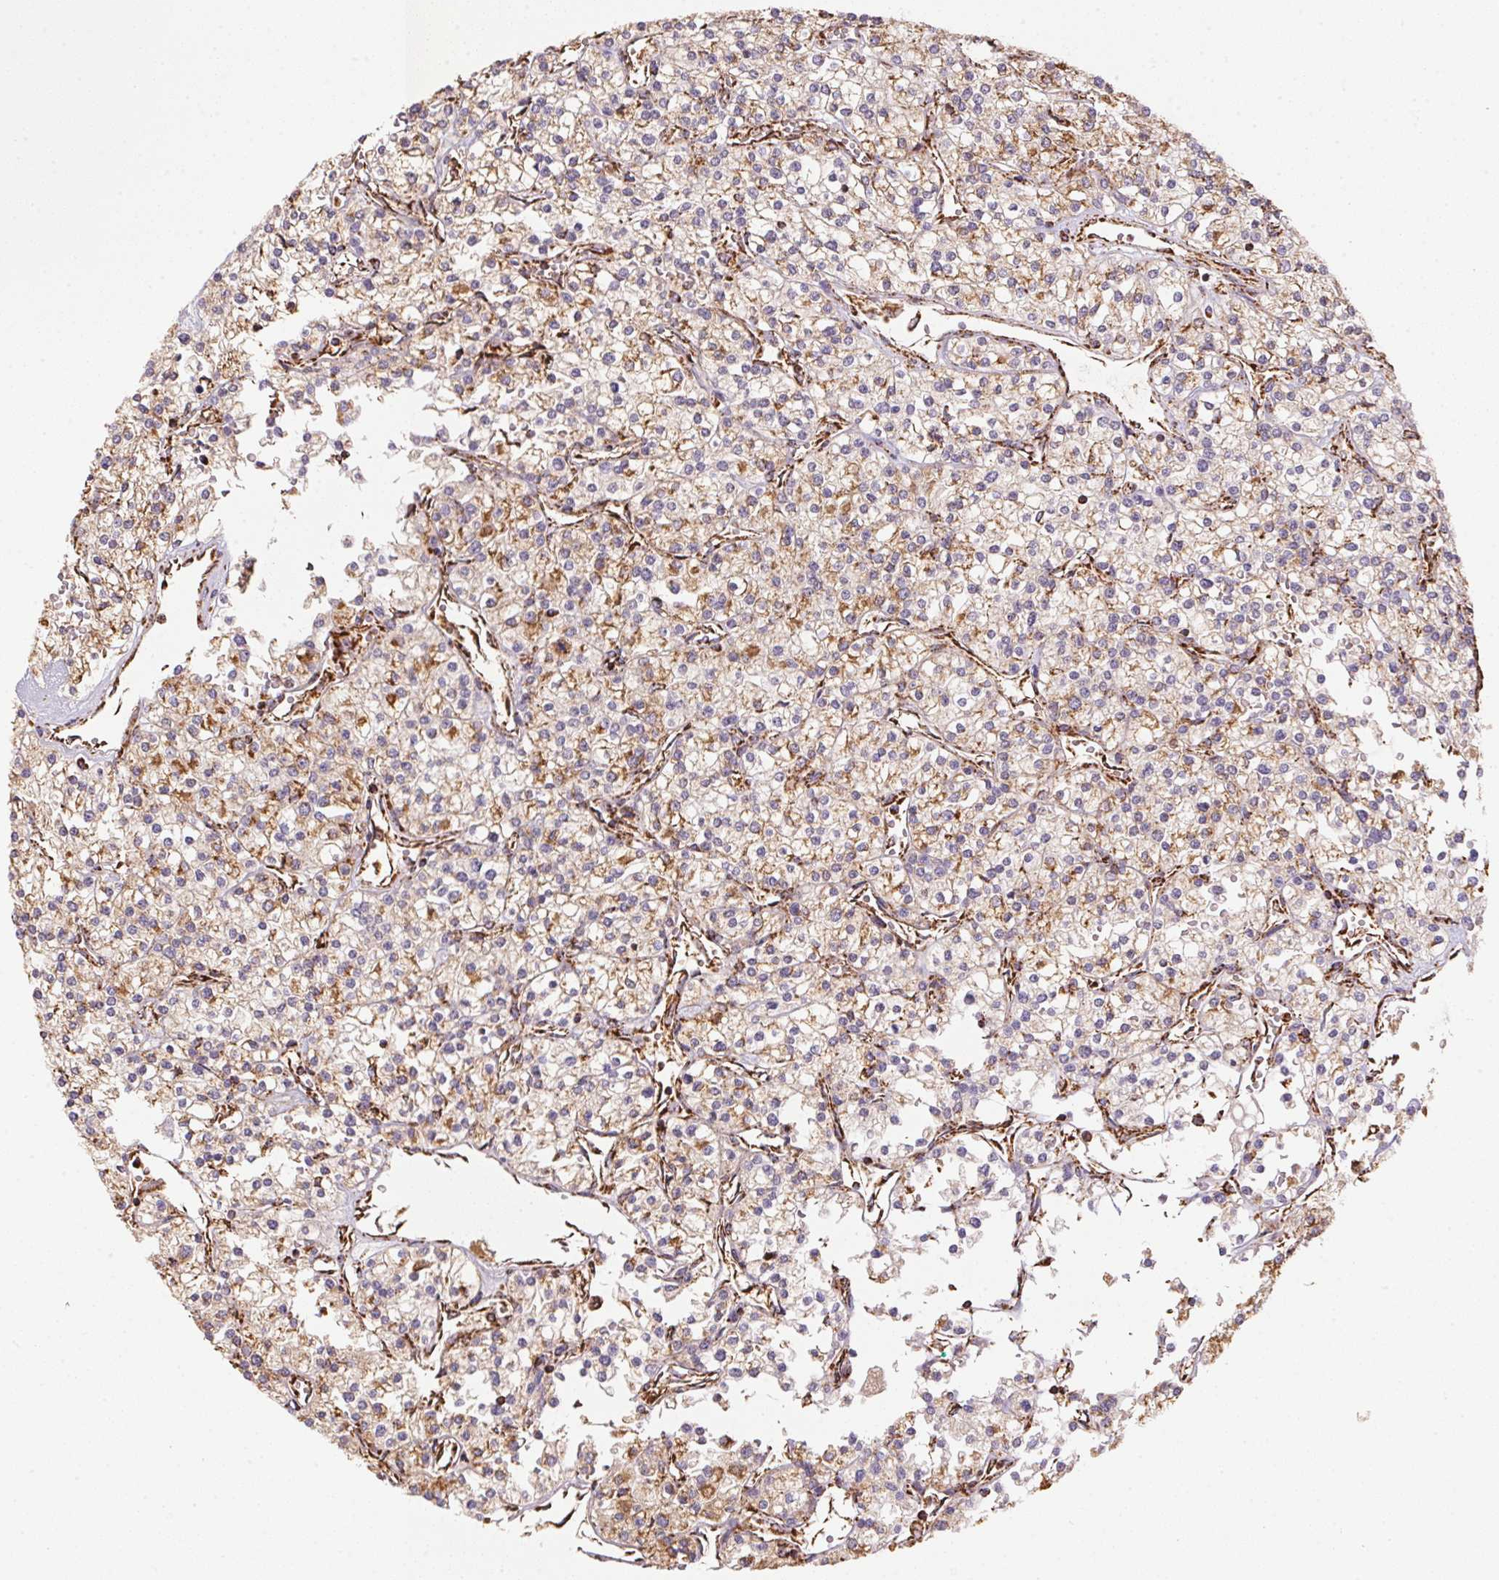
{"staining": {"intensity": "weak", "quantity": ">75%", "location": "cytoplasmic/membranous"}, "tissue": "renal cancer", "cell_type": "Tumor cells", "image_type": "cancer", "snomed": [{"axis": "morphology", "description": "Adenocarcinoma, NOS"}, {"axis": "topography", "description": "Kidney"}], "caption": "Tumor cells display weak cytoplasmic/membranous positivity in about >75% of cells in renal cancer.", "gene": "NDUFS2", "patient": {"sex": "male", "age": 80}}